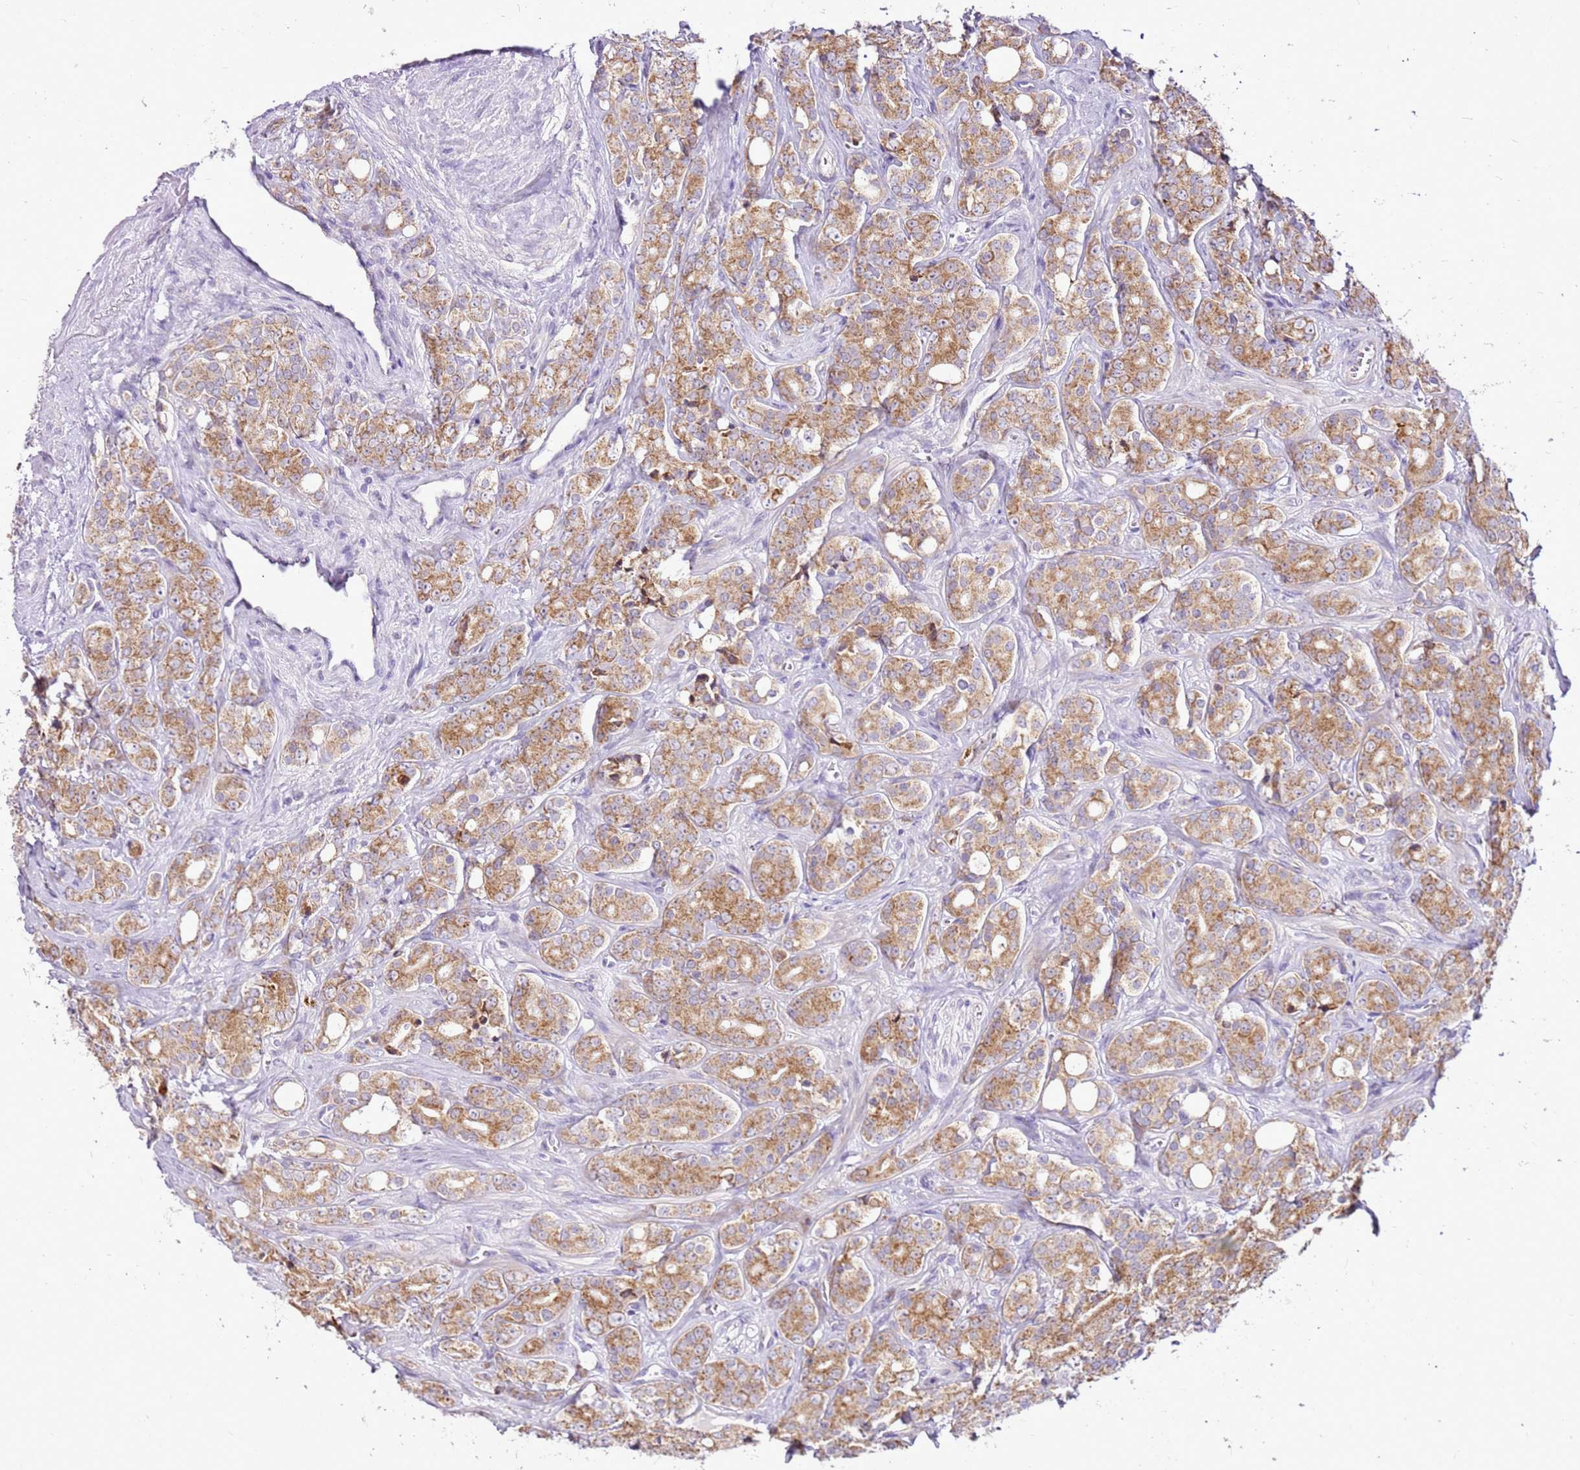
{"staining": {"intensity": "moderate", "quantity": ">75%", "location": "cytoplasmic/membranous"}, "tissue": "prostate cancer", "cell_type": "Tumor cells", "image_type": "cancer", "snomed": [{"axis": "morphology", "description": "Adenocarcinoma, High grade"}, {"axis": "topography", "description": "Prostate"}], "caption": "Moderate cytoplasmic/membranous expression is seen in approximately >75% of tumor cells in prostate adenocarcinoma (high-grade). (brown staining indicates protein expression, while blue staining denotes nuclei).", "gene": "MRPL36", "patient": {"sex": "male", "age": 62}}